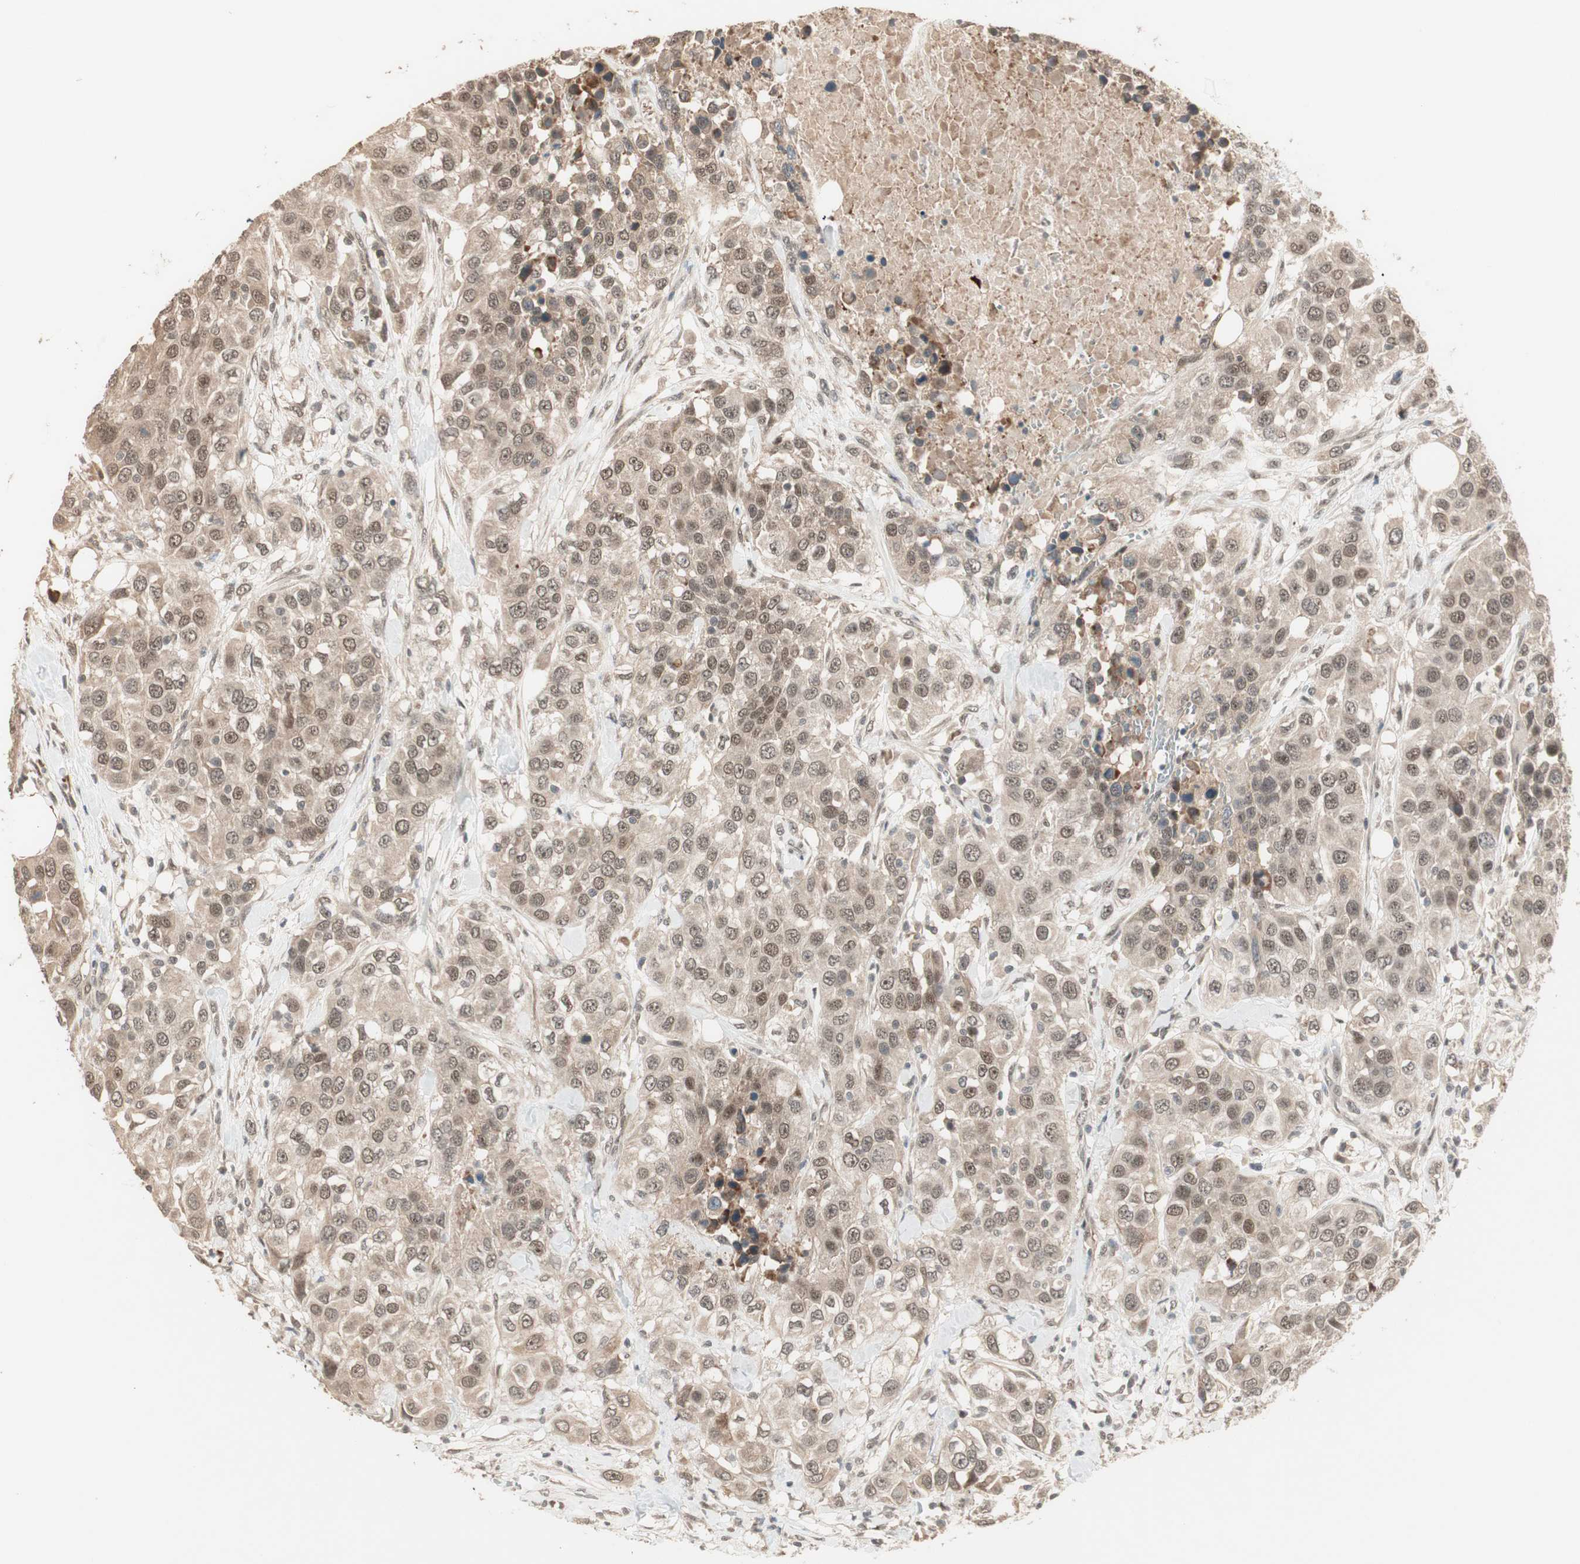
{"staining": {"intensity": "weak", "quantity": ">75%", "location": "cytoplasmic/membranous,nuclear"}, "tissue": "urothelial cancer", "cell_type": "Tumor cells", "image_type": "cancer", "snomed": [{"axis": "morphology", "description": "Urothelial carcinoma, High grade"}, {"axis": "topography", "description": "Urinary bladder"}], "caption": "The photomicrograph shows staining of urothelial cancer, revealing weak cytoplasmic/membranous and nuclear protein expression (brown color) within tumor cells. The staining is performed using DAB (3,3'-diaminobenzidine) brown chromogen to label protein expression. The nuclei are counter-stained blue using hematoxylin.", "gene": "ZSCAN31", "patient": {"sex": "female", "age": 80}}